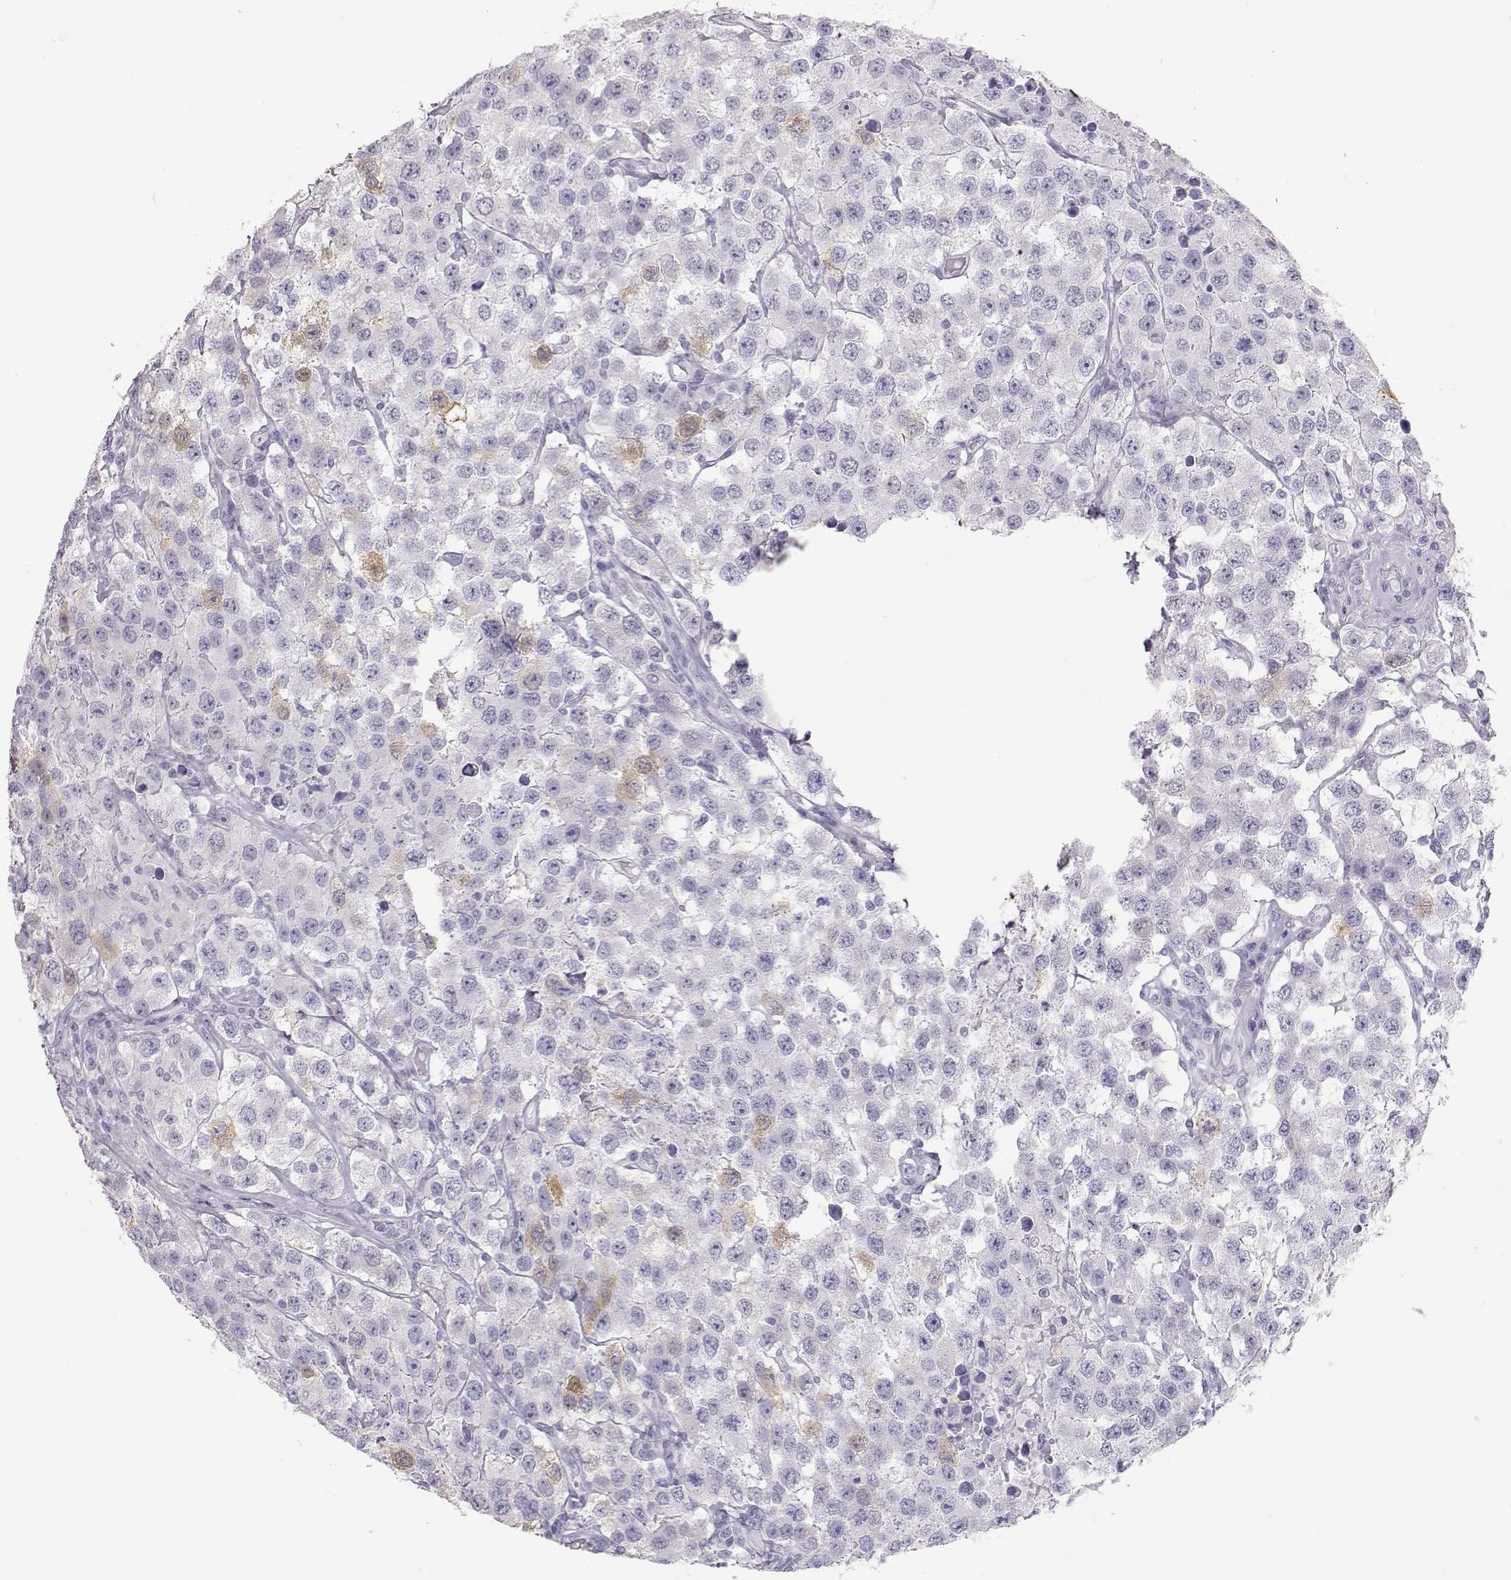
{"staining": {"intensity": "weak", "quantity": "<25%", "location": "cytoplasmic/membranous"}, "tissue": "testis cancer", "cell_type": "Tumor cells", "image_type": "cancer", "snomed": [{"axis": "morphology", "description": "Seminoma, NOS"}, {"axis": "topography", "description": "Testis"}], "caption": "Testis seminoma stained for a protein using immunohistochemistry exhibits no positivity tumor cells.", "gene": "TKTL1", "patient": {"sex": "male", "age": 52}}